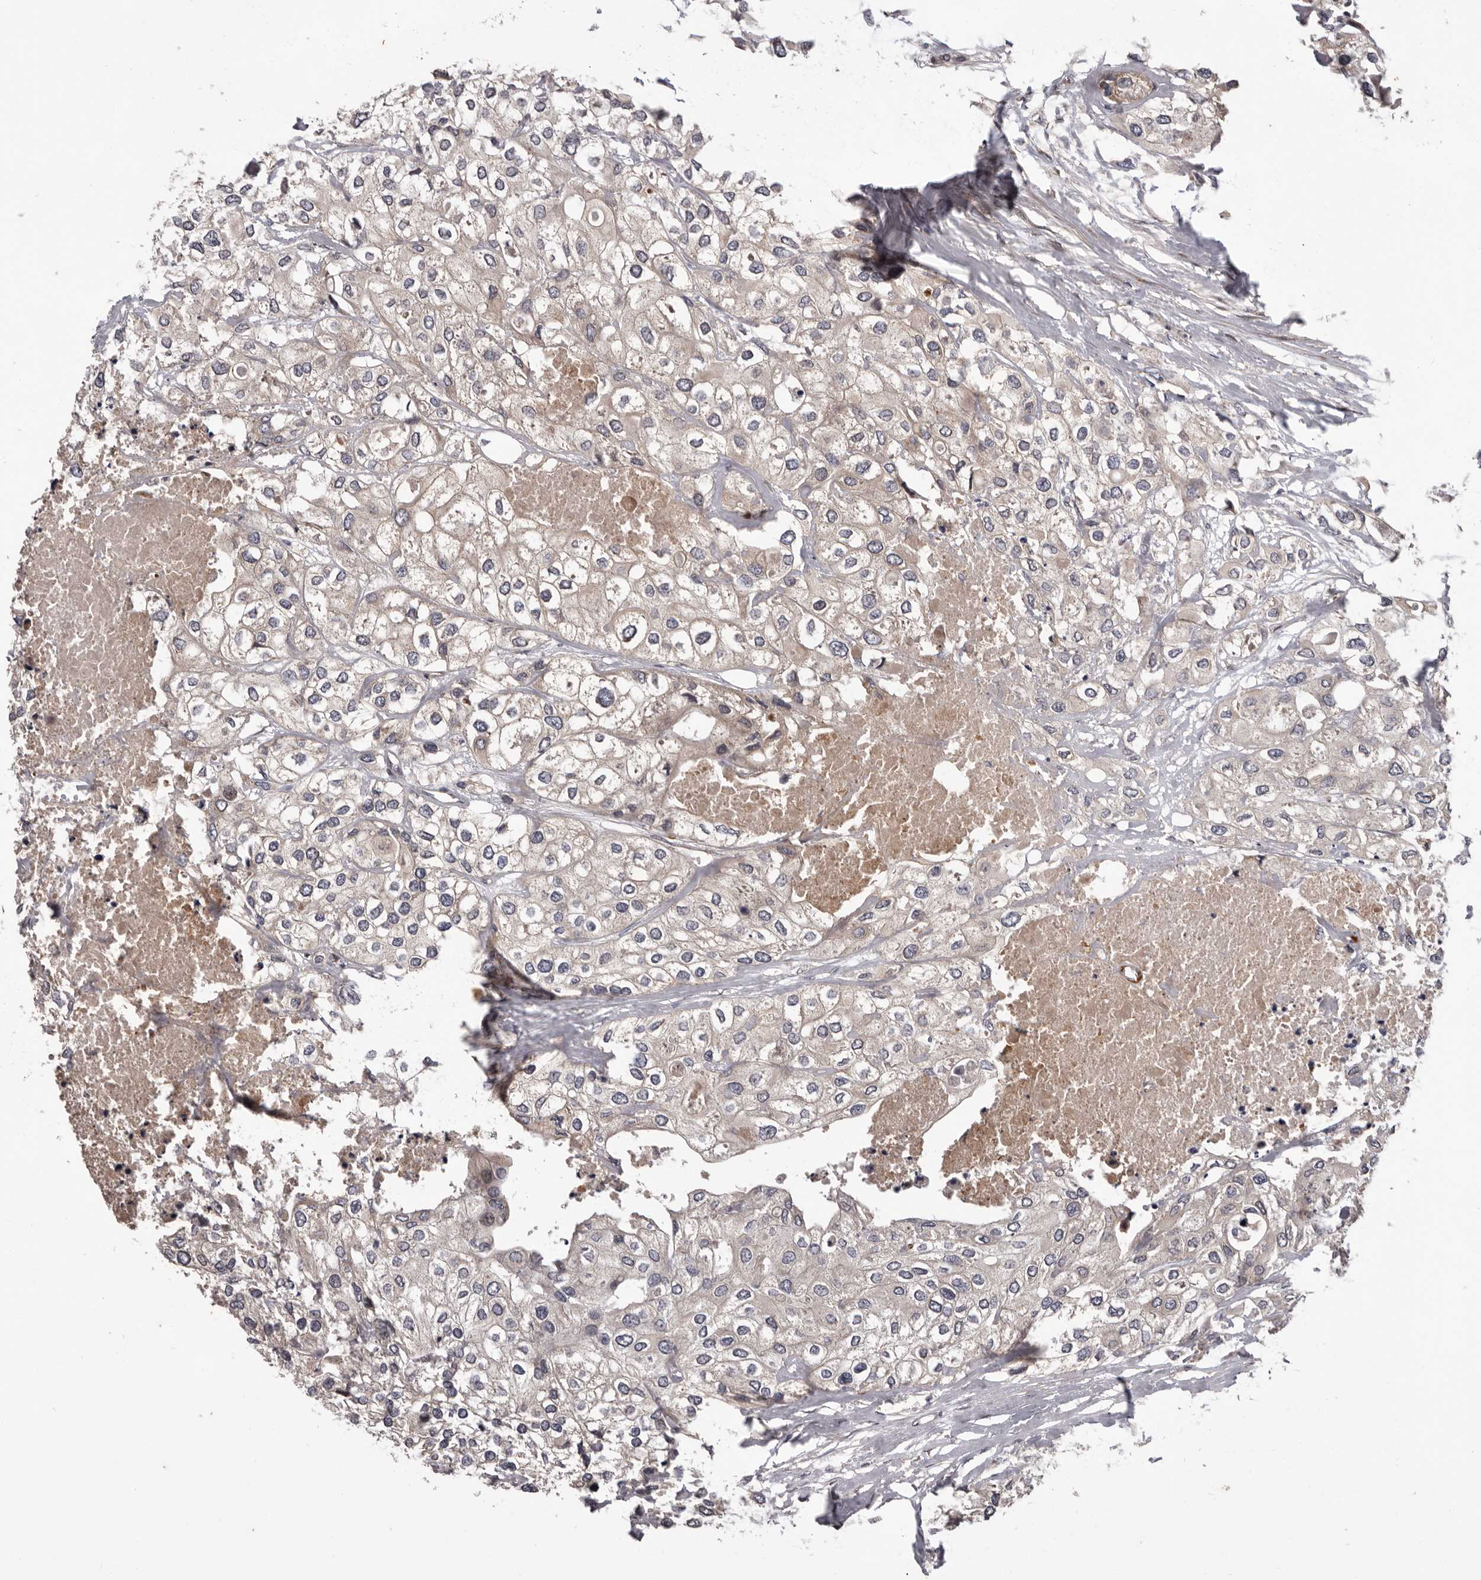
{"staining": {"intensity": "weak", "quantity": "<25%", "location": "cytoplasmic/membranous"}, "tissue": "urothelial cancer", "cell_type": "Tumor cells", "image_type": "cancer", "snomed": [{"axis": "morphology", "description": "Urothelial carcinoma, High grade"}, {"axis": "topography", "description": "Urinary bladder"}], "caption": "Immunohistochemical staining of urothelial cancer shows no significant positivity in tumor cells.", "gene": "PRKD1", "patient": {"sex": "male", "age": 64}}